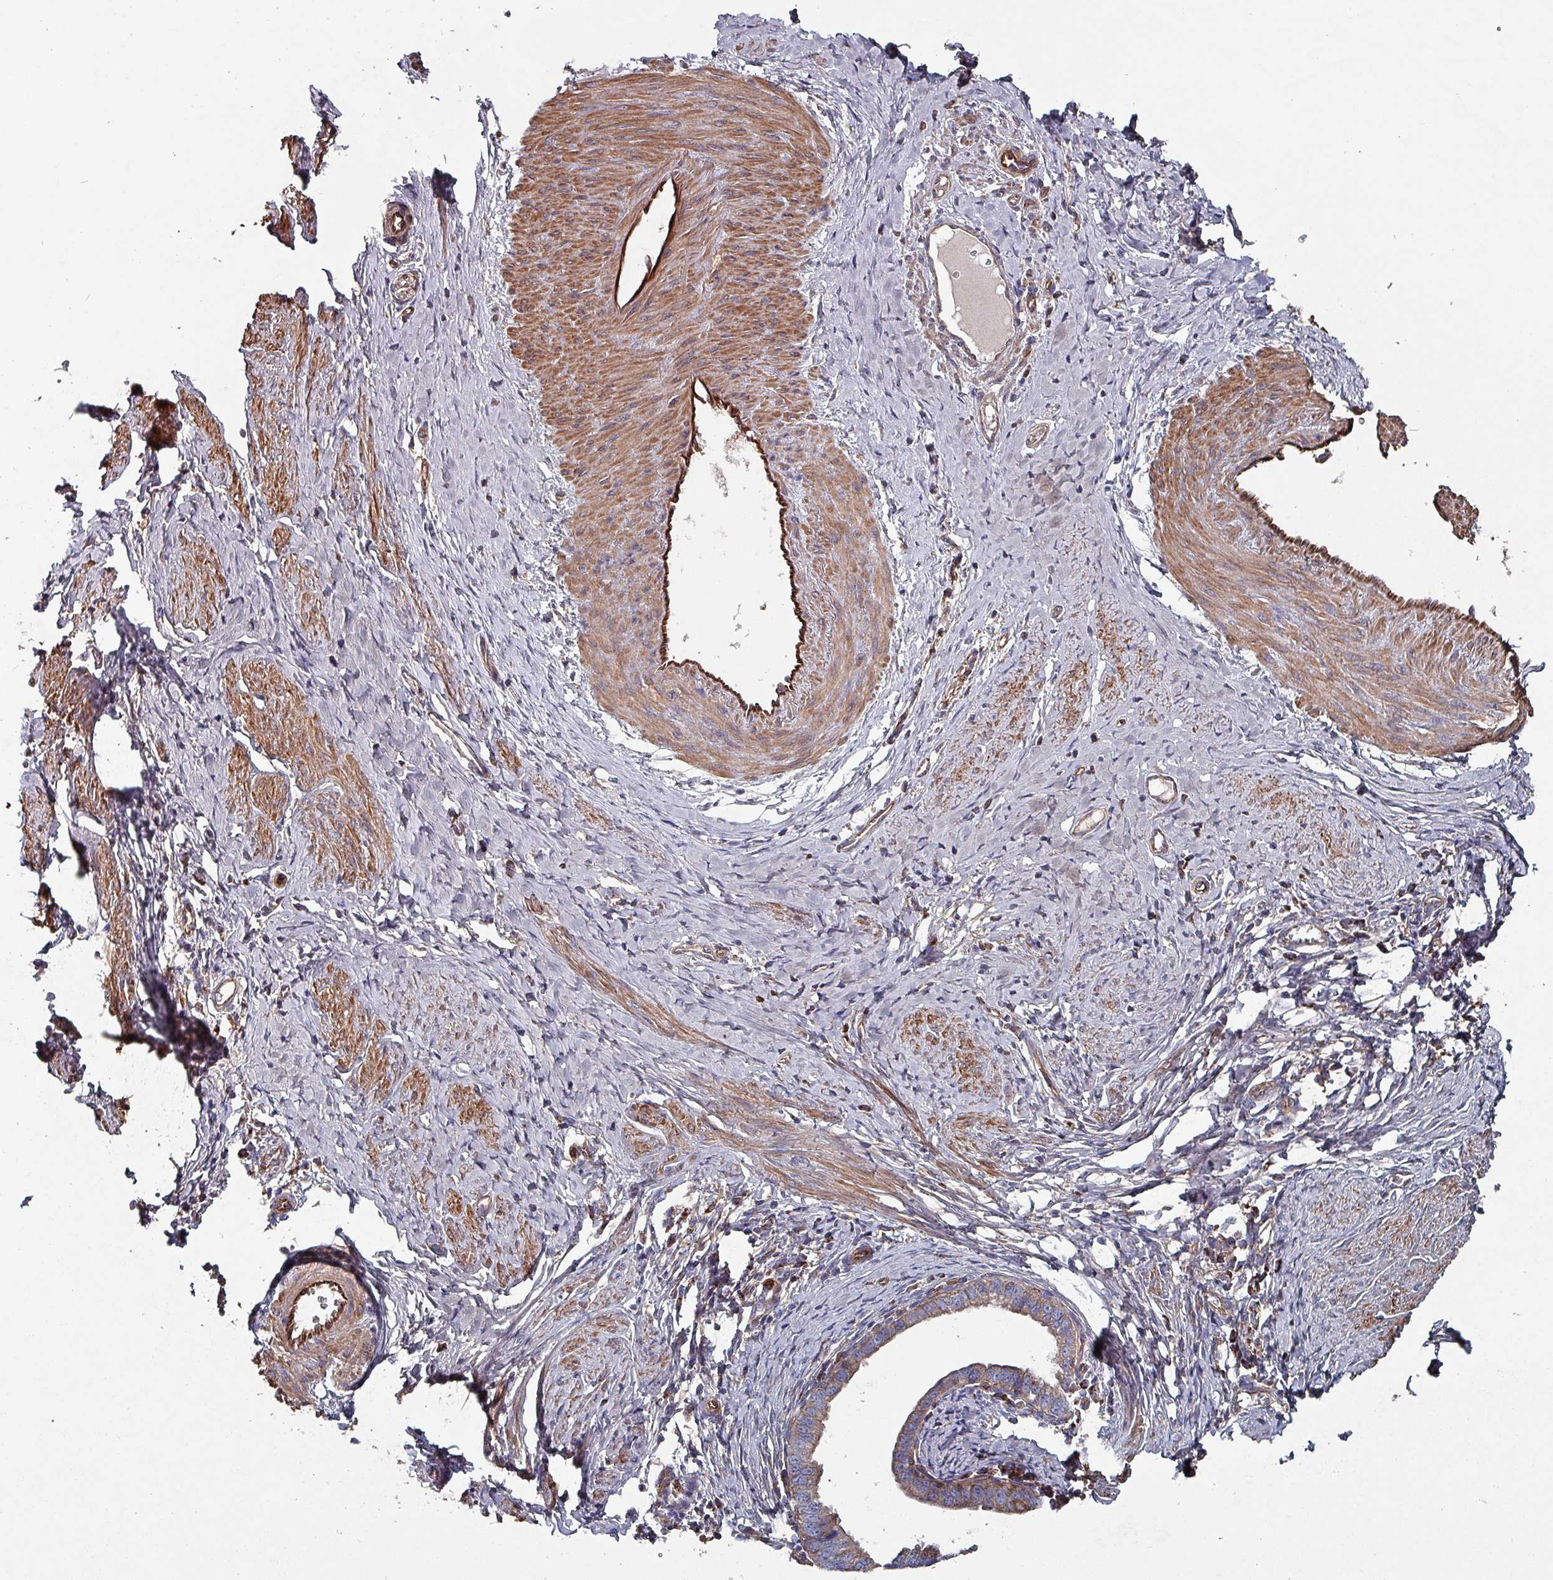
{"staining": {"intensity": "weak", "quantity": ">75%", "location": "cytoplasmic/membranous"}, "tissue": "cervical cancer", "cell_type": "Tumor cells", "image_type": "cancer", "snomed": [{"axis": "morphology", "description": "Adenocarcinoma, NOS"}, {"axis": "topography", "description": "Cervix"}], "caption": "Protein staining exhibits weak cytoplasmic/membranous expression in approximately >75% of tumor cells in cervical cancer.", "gene": "ANO10", "patient": {"sex": "female", "age": 36}}